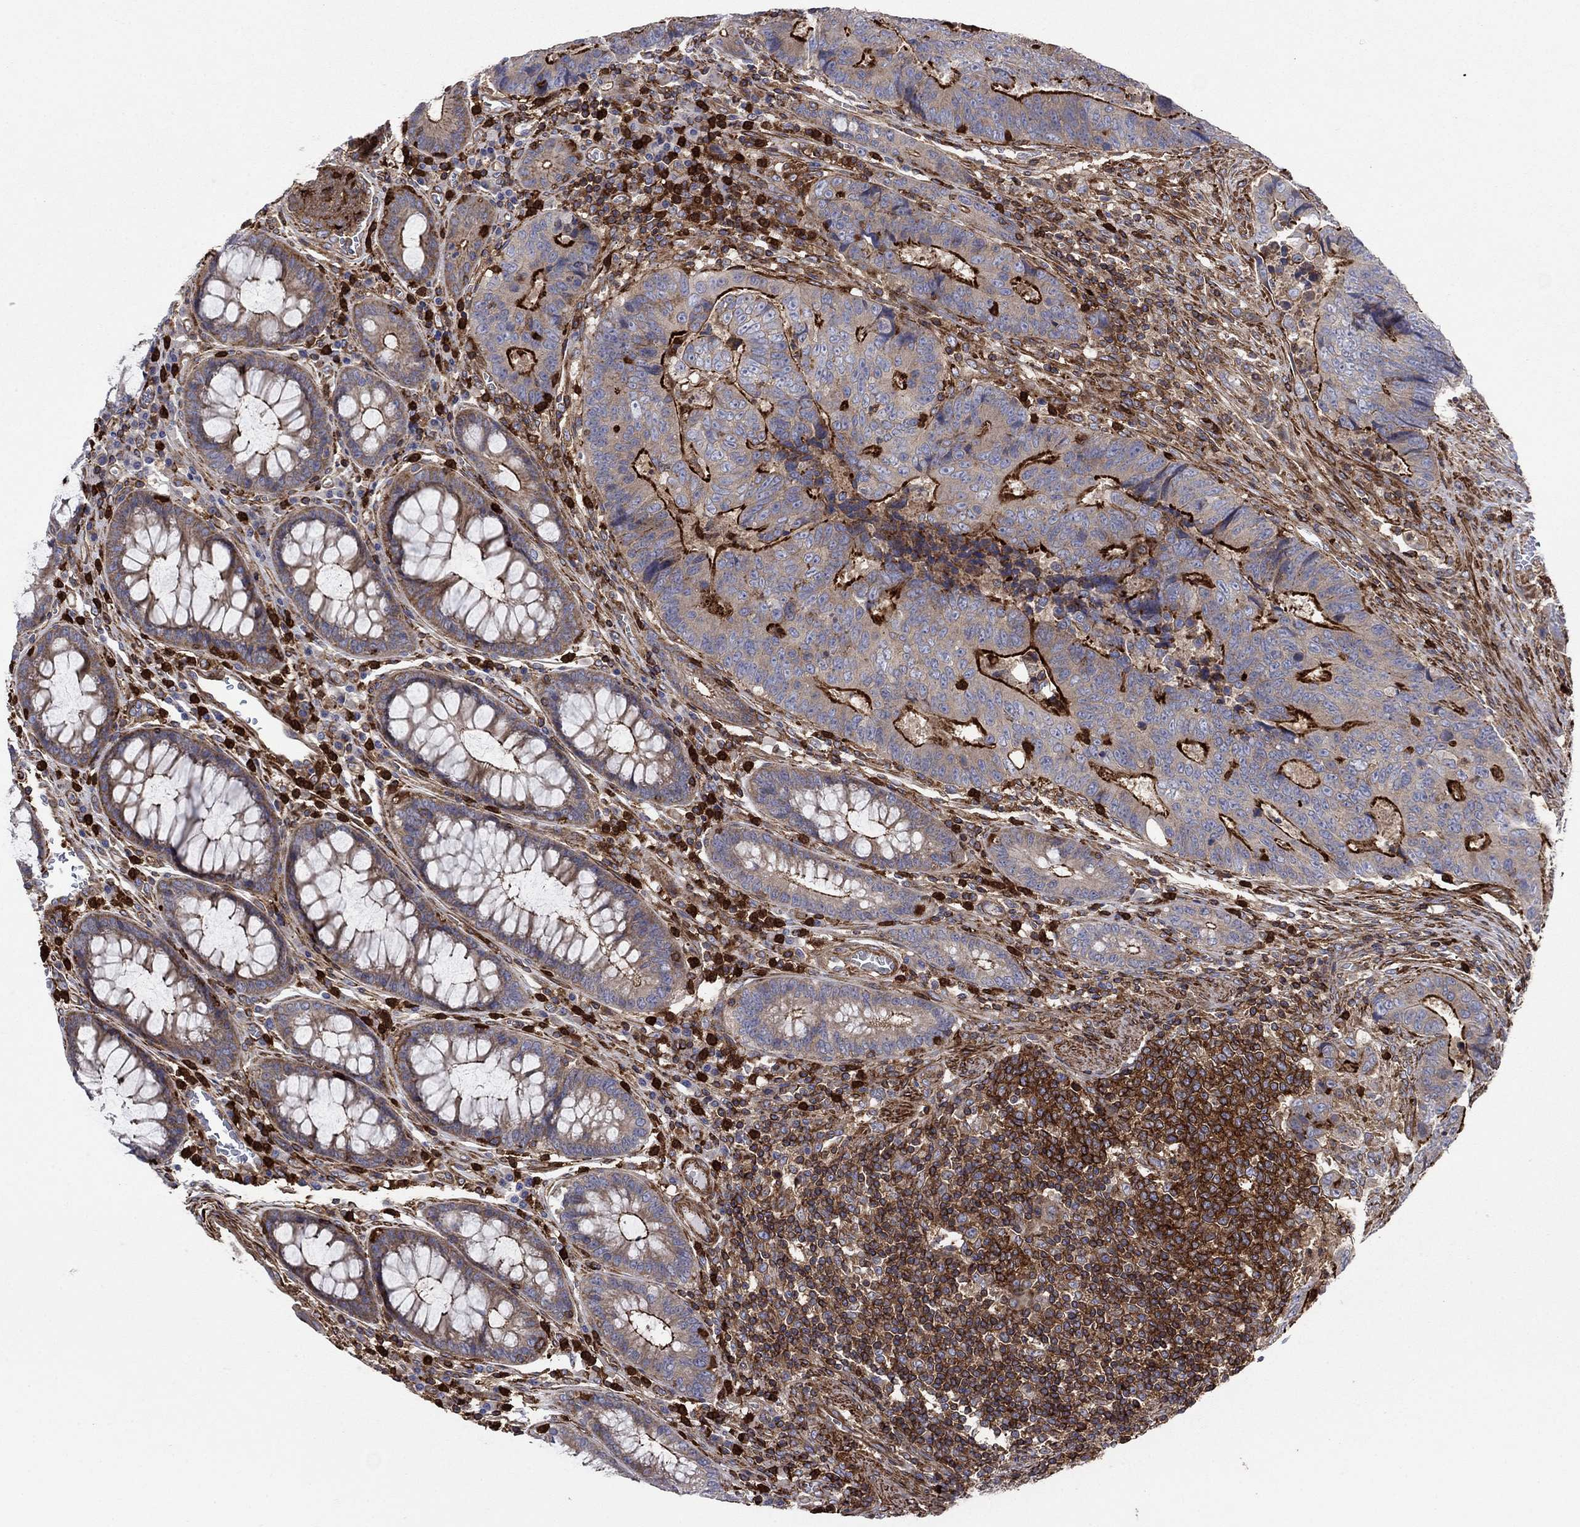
{"staining": {"intensity": "strong", "quantity": "<25%", "location": "cytoplasmic/membranous"}, "tissue": "colorectal cancer", "cell_type": "Tumor cells", "image_type": "cancer", "snomed": [{"axis": "morphology", "description": "Adenocarcinoma, NOS"}, {"axis": "topography", "description": "Colon"}], "caption": "Colorectal cancer was stained to show a protein in brown. There is medium levels of strong cytoplasmic/membranous positivity in about <25% of tumor cells.", "gene": "PAG1", "patient": {"sex": "female", "age": 48}}